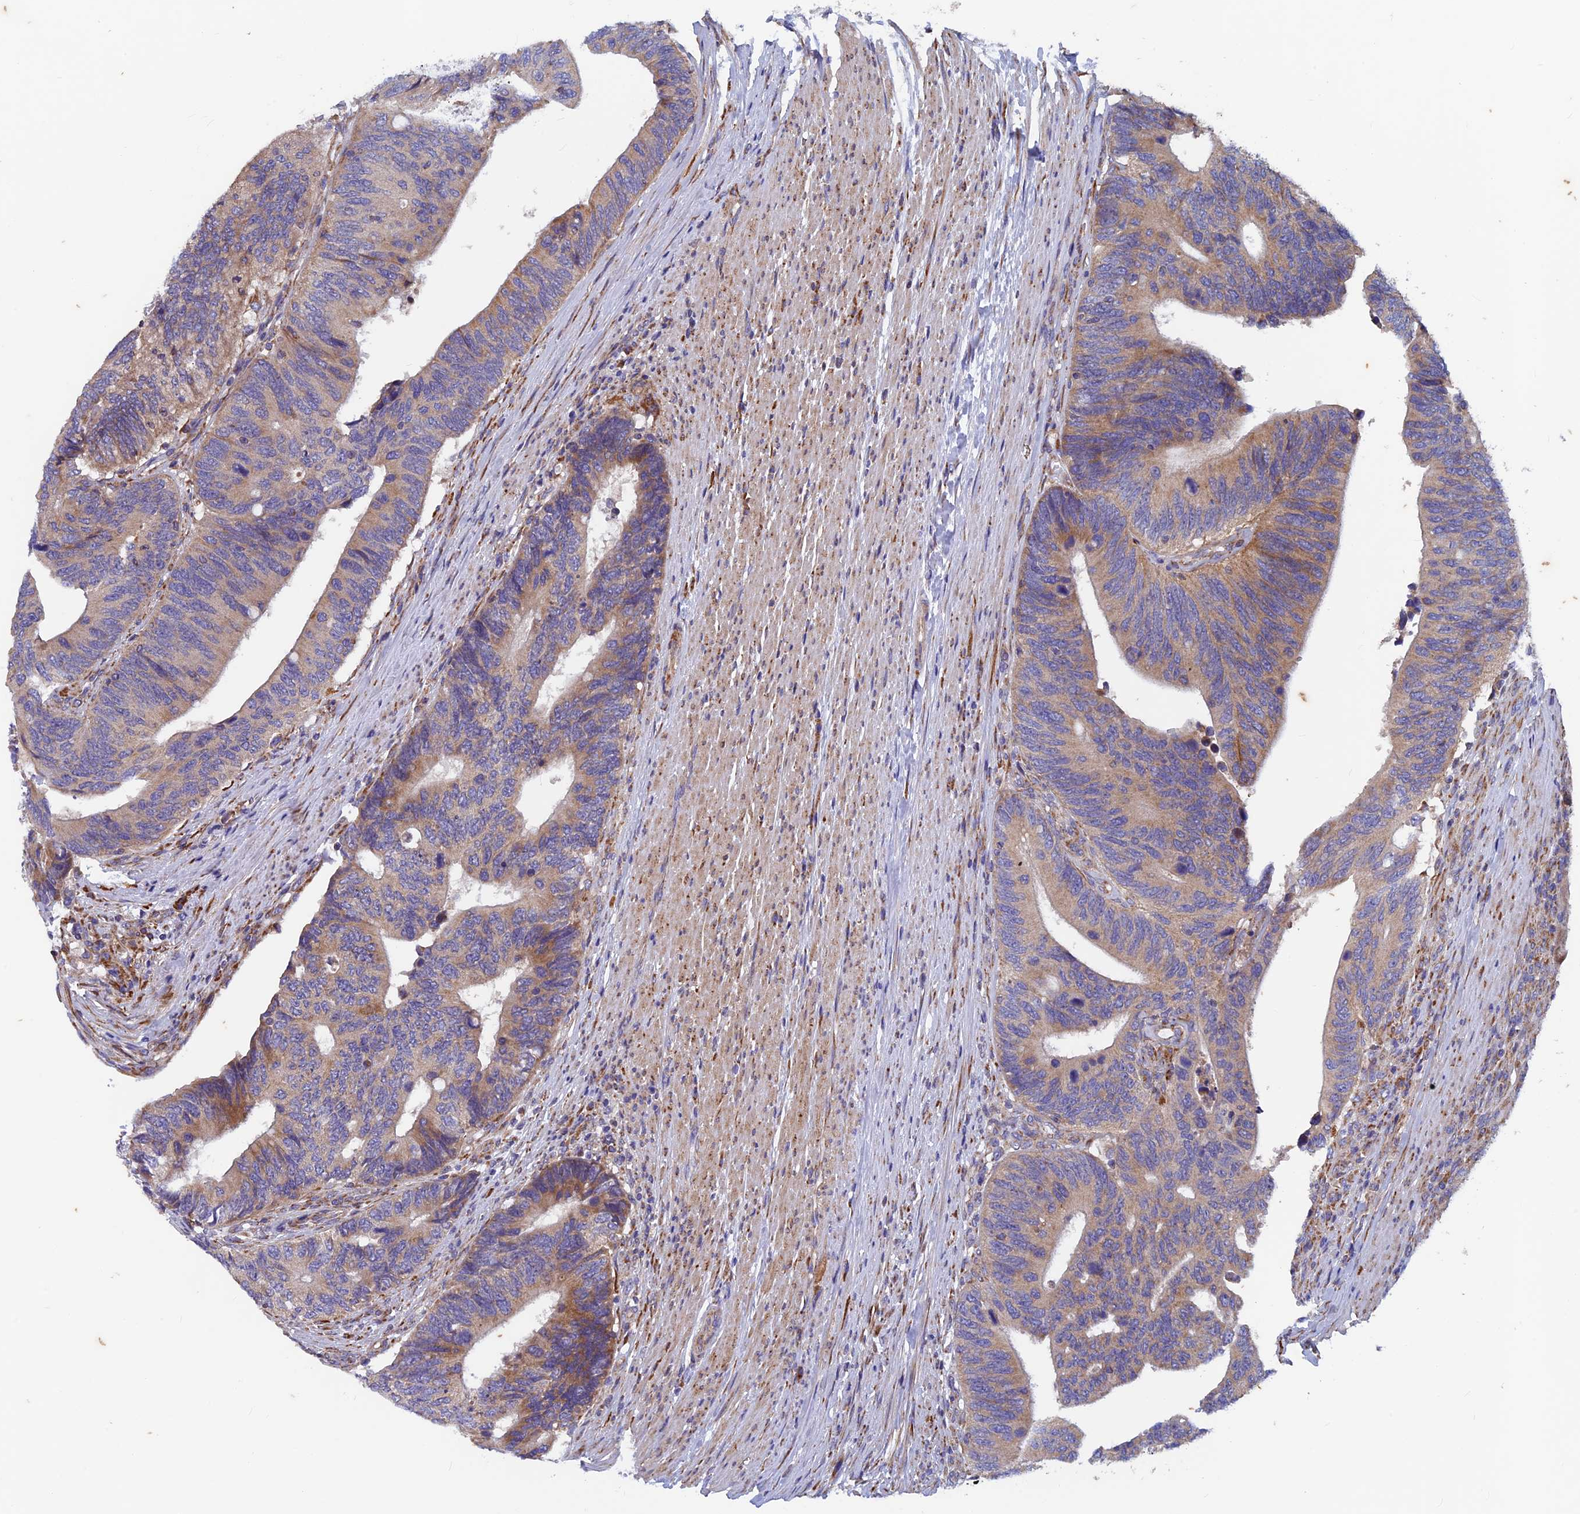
{"staining": {"intensity": "moderate", "quantity": "25%-75%", "location": "cytoplasmic/membranous"}, "tissue": "colorectal cancer", "cell_type": "Tumor cells", "image_type": "cancer", "snomed": [{"axis": "morphology", "description": "Adenocarcinoma, NOS"}, {"axis": "topography", "description": "Colon"}], "caption": "Adenocarcinoma (colorectal) stained for a protein (brown) shows moderate cytoplasmic/membranous positive expression in approximately 25%-75% of tumor cells.", "gene": "AP4S1", "patient": {"sex": "male", "age": 87}}